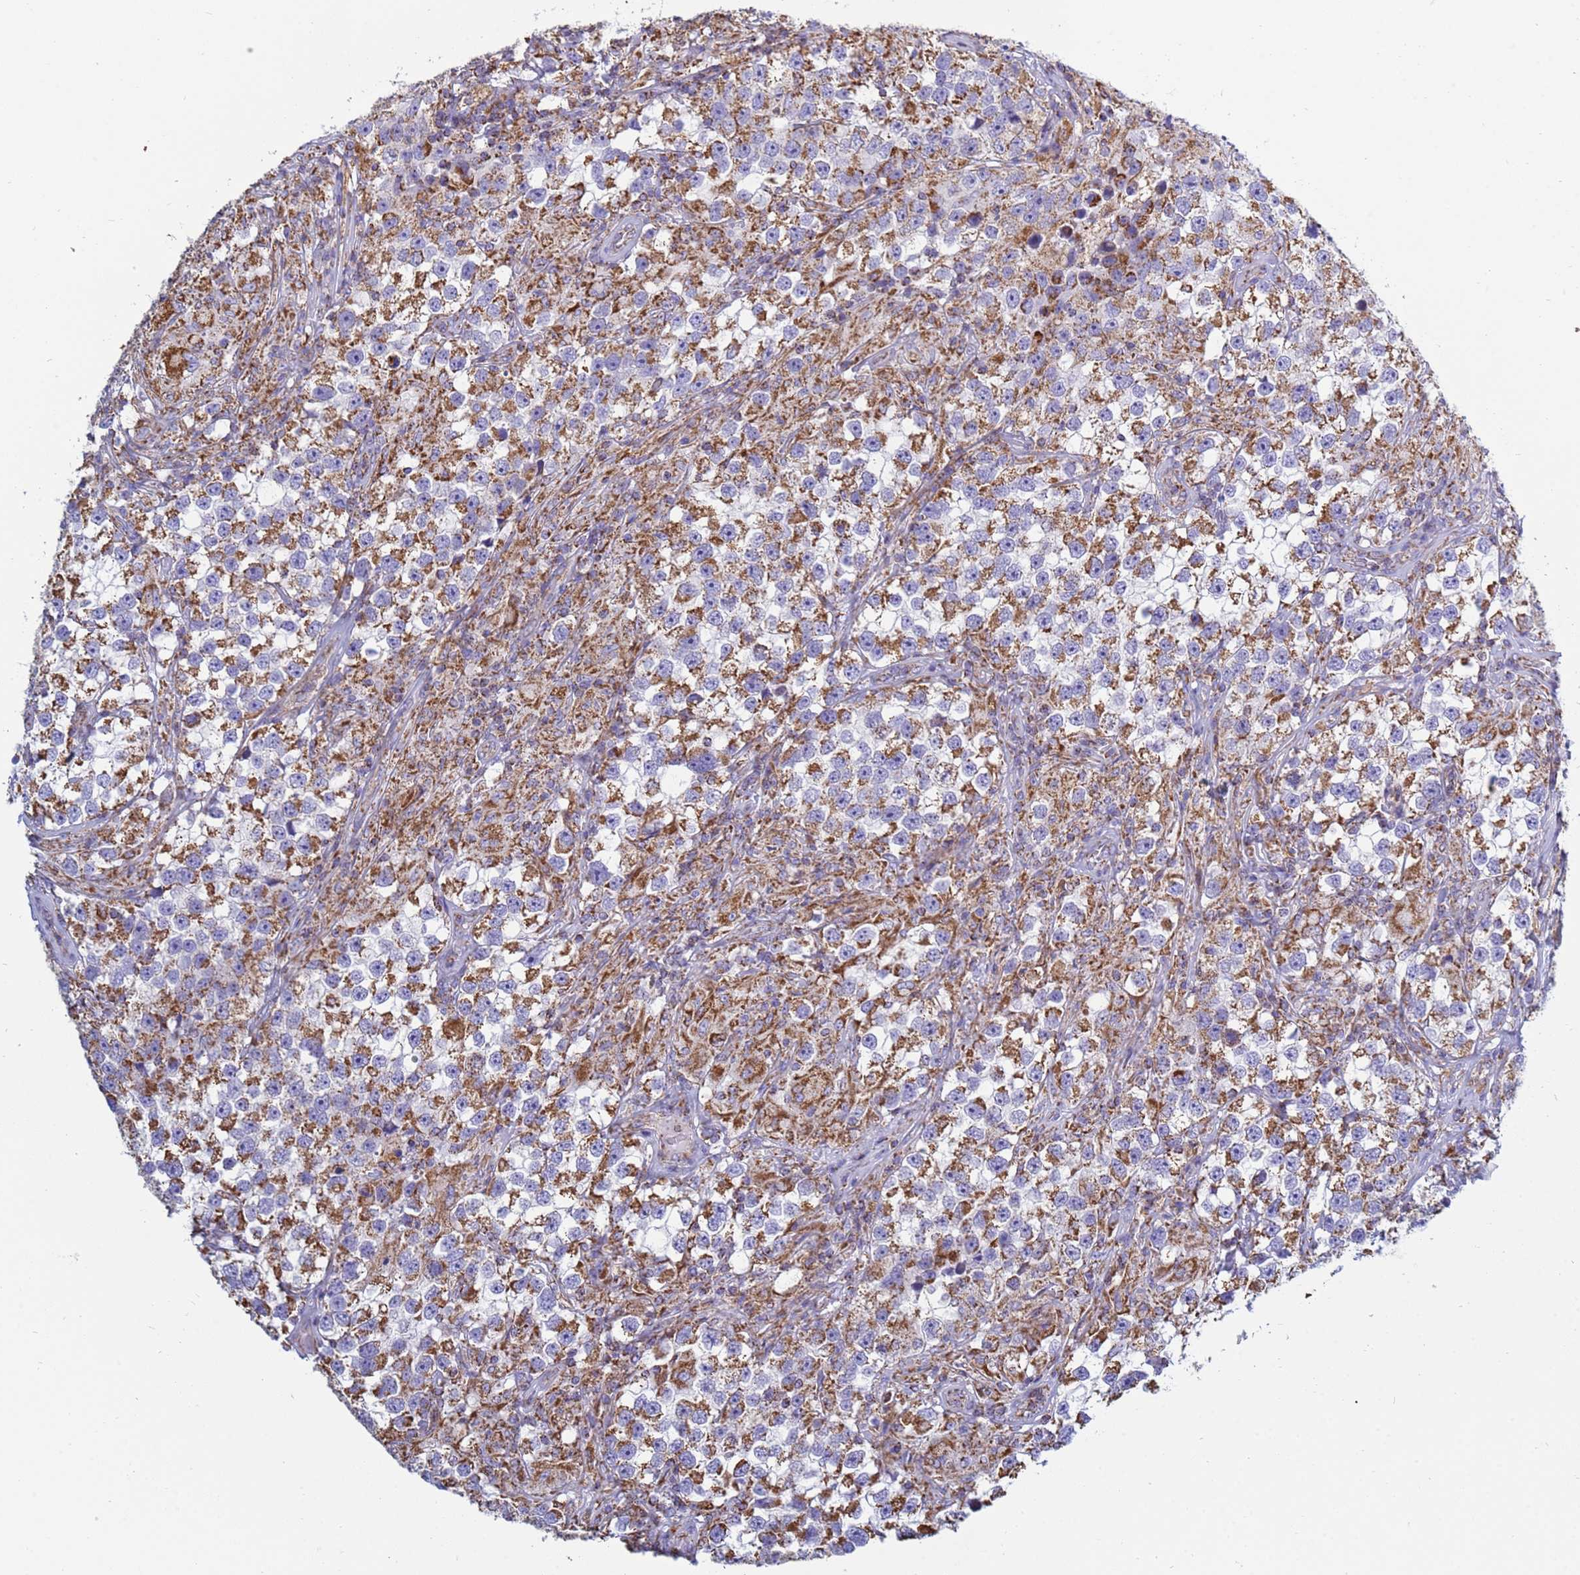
{"staining": {"intensity": "strong", "quantity": "25%-75%", "location": "cytoplasmic/membranous"}, "tissue": "testis cancer", "cell_type": "Tumor cells", "image_type": "cancer", "snomed": [{"axis": "morphology", "description": "Seminoma, NOS"}, {"axis": "topography", "description": "Testis"}], "caption": "Immunohistochemistry photomicrograph of seminoma (testis) stained for a protein (brown), which shows high levels of strong cytoplasmic/membranous staining in about 25%-75% of tumor cells.", "gene": "COQ4", "patient": {"sex": "male", "age": 46}}